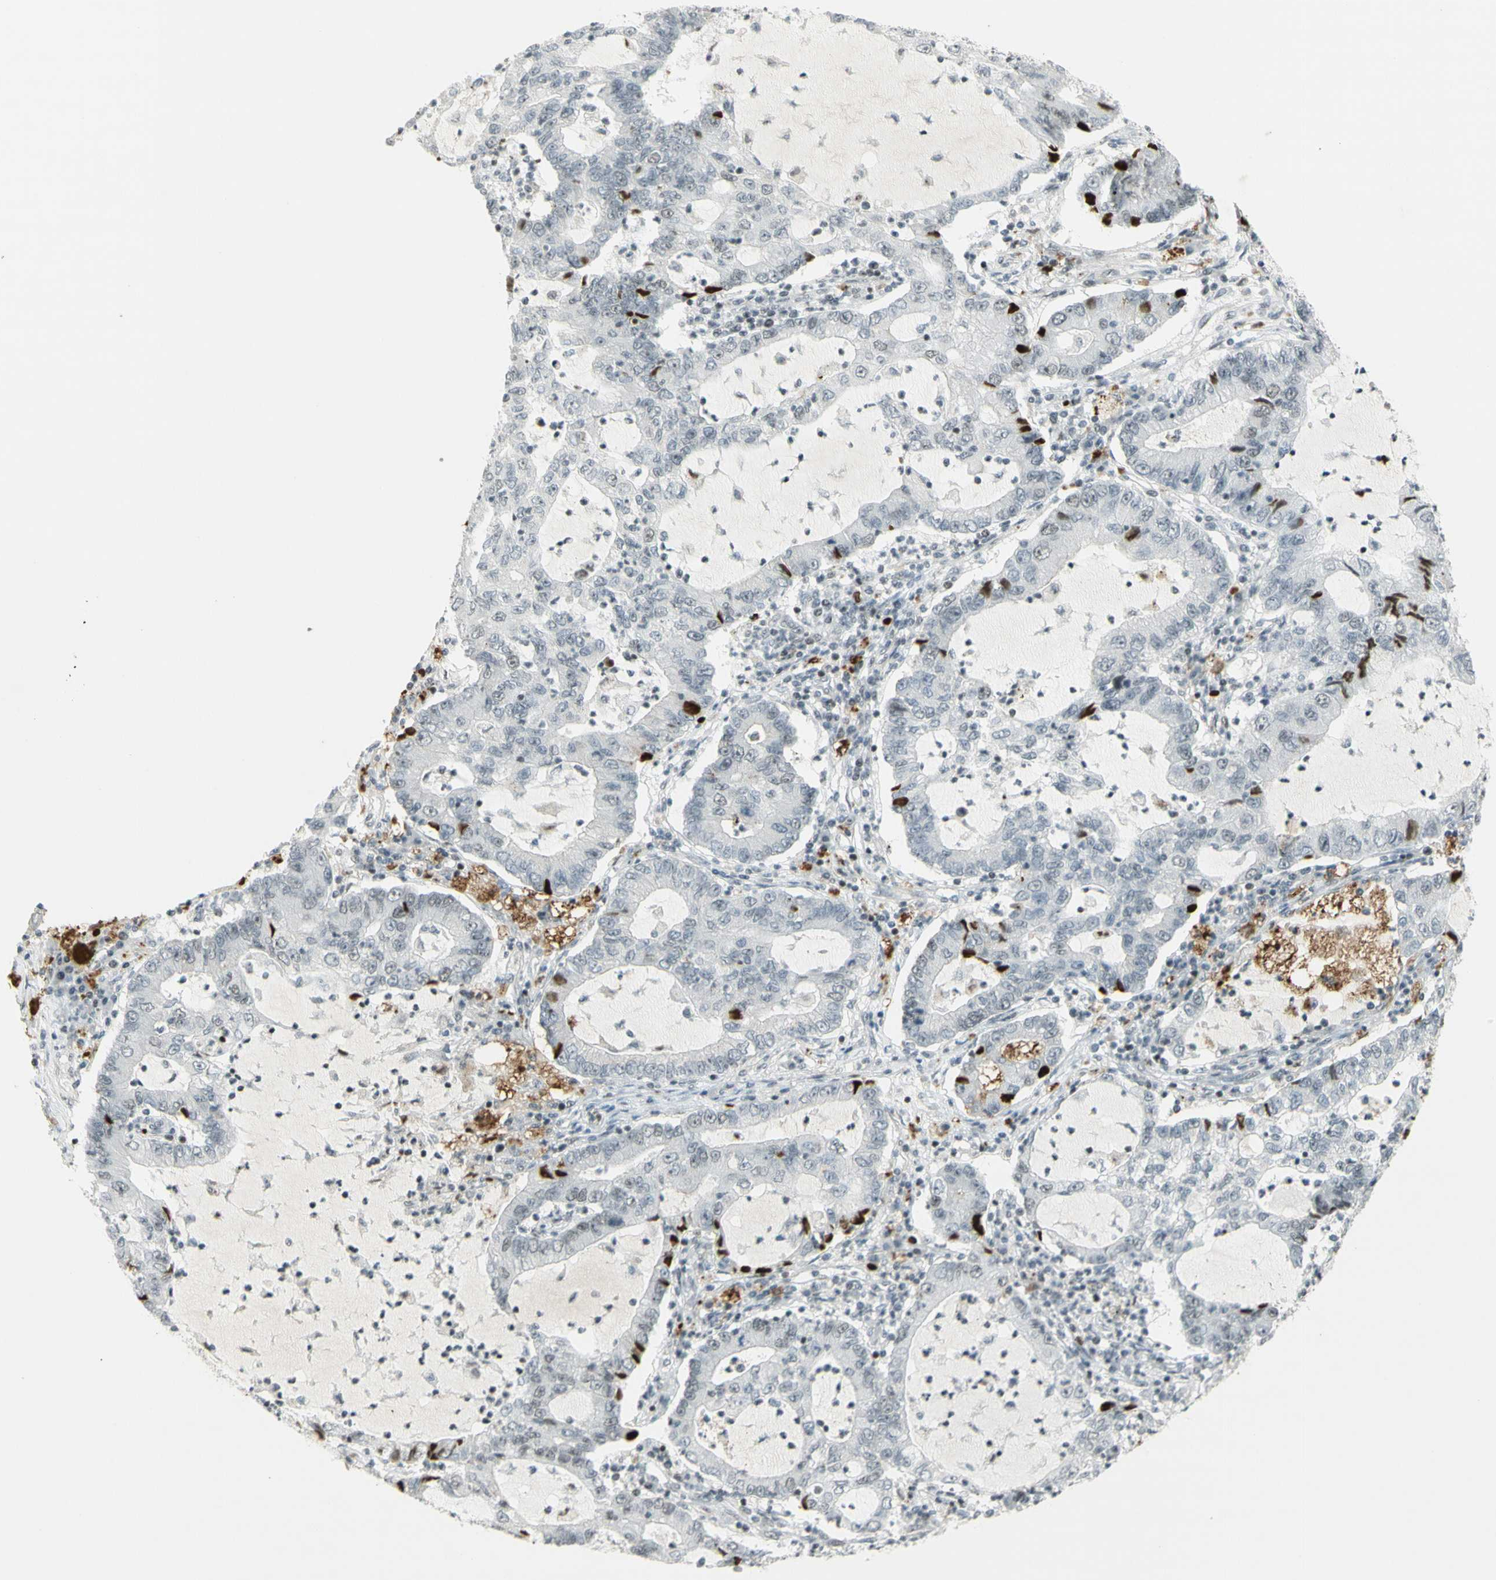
{"staining": {"intensity": "negative", "quantity": "none", "location": "none"}, "tissue": "lung cancer", "cell_type": "Tumor cells", "image_type": "cancer", "snomed": [{"axis": "morphology", "description": "Adenocarcinoma, NOS"}, {"axis": "topography", "description": "Lung"}], "caption": "A high-resolution image shows IHC staining of lung adenocarcinoma, which demonstrates no significant positivity in tumor cells. (DAB (3,3'-diaminobenzidine) immunohistochemistry, high magnification).", "gene": "IRF1", "patient": {"sex": "female", "age": 51}}